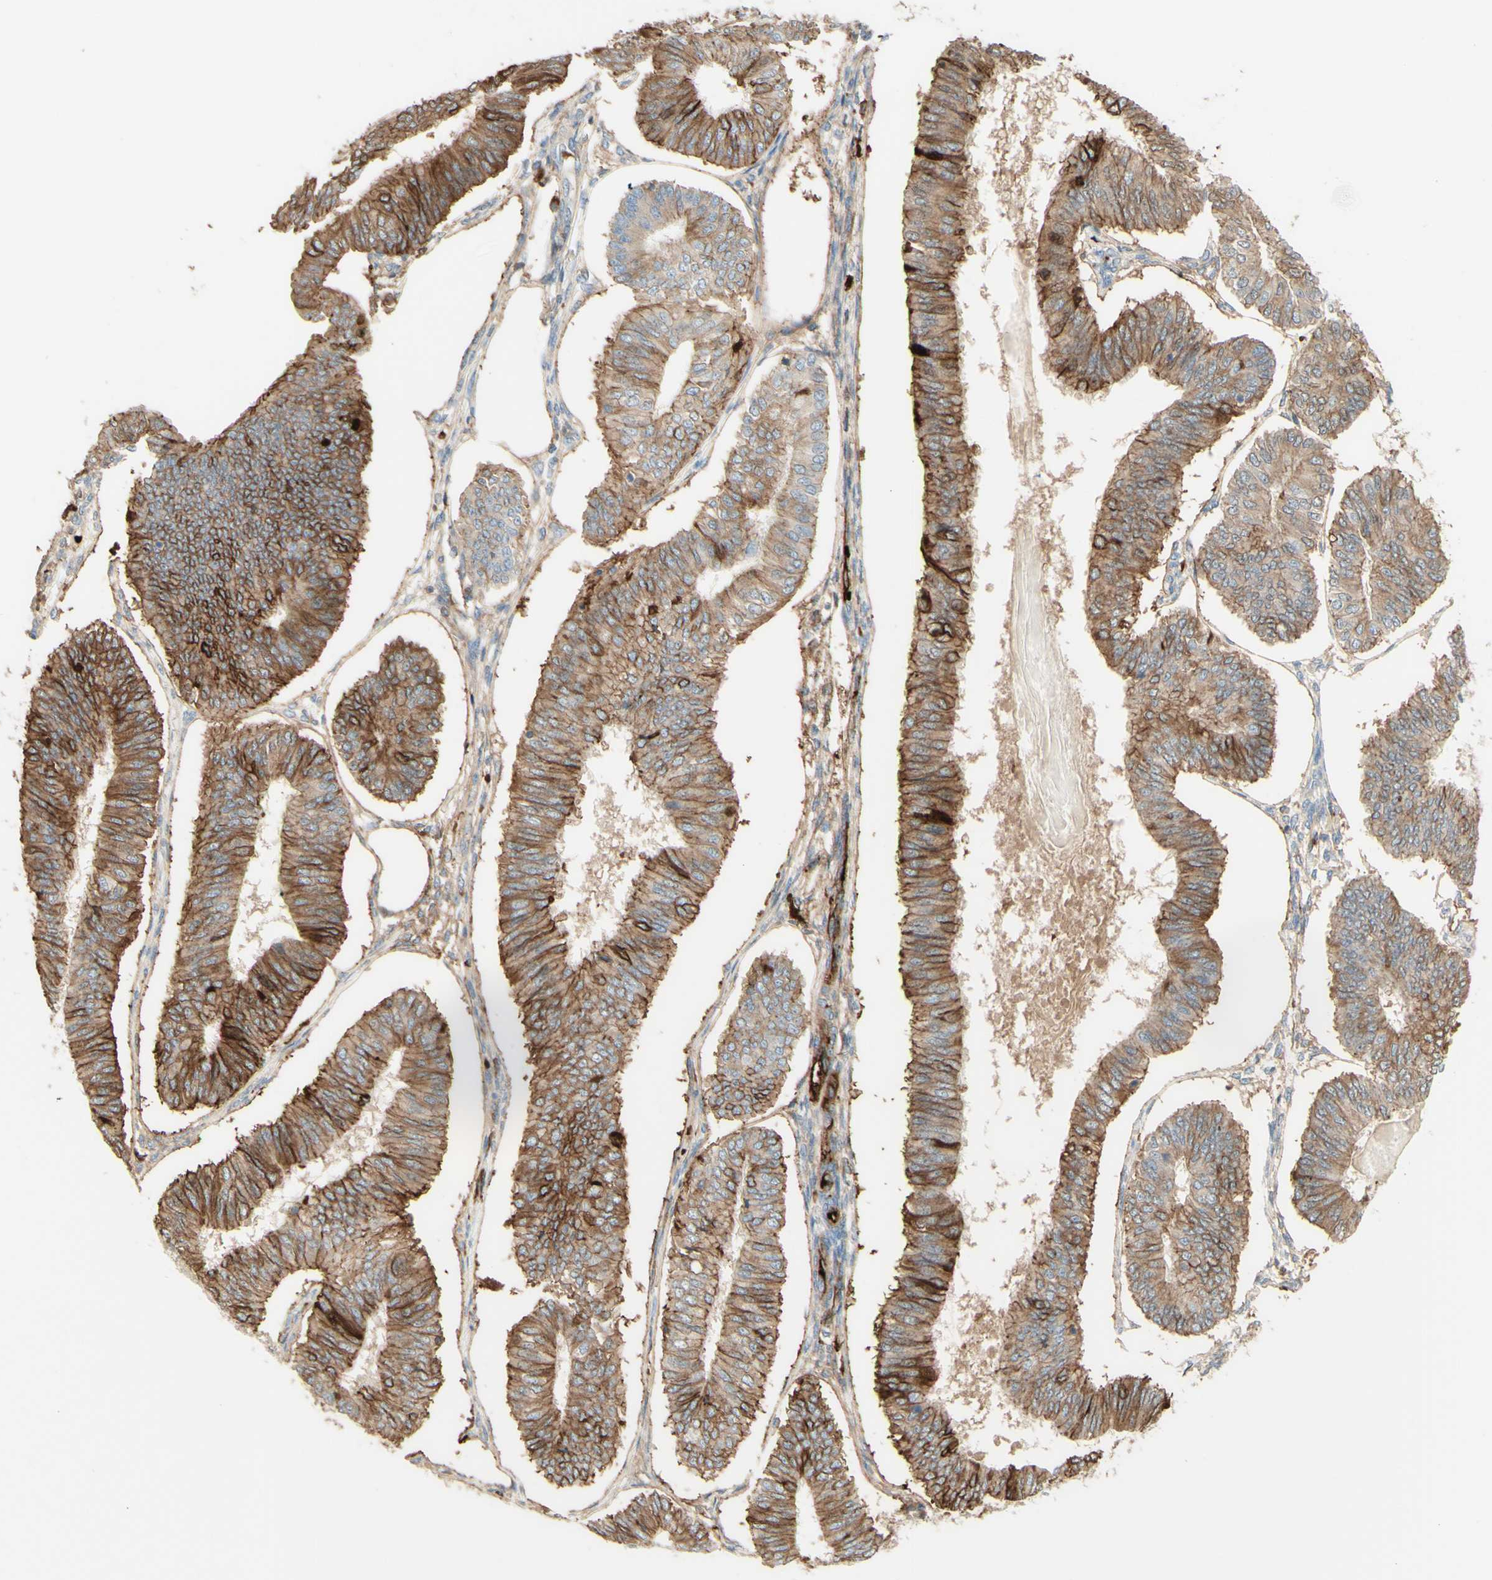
{"staining": {"intensity": "moderate", "quantity": ">75%", "location": "cytoplasmic/membranous"}, "tissue": "endometrial cancer", "cell_type": "Tumor cells", "image_type": "cancer", "snomed": [{"axis": "morphology", "description": "Adenocarcinoma, NOS"}, {"axis": "topography", "description": "Endometrium"}], "caption": "Endometrial cancer stained with IHC displays moderate cytoplasmic/membranous staining in about >75% of tumor cells.", "gene": "ALCAM", "patient": {"sex": "female", "age": 58}}